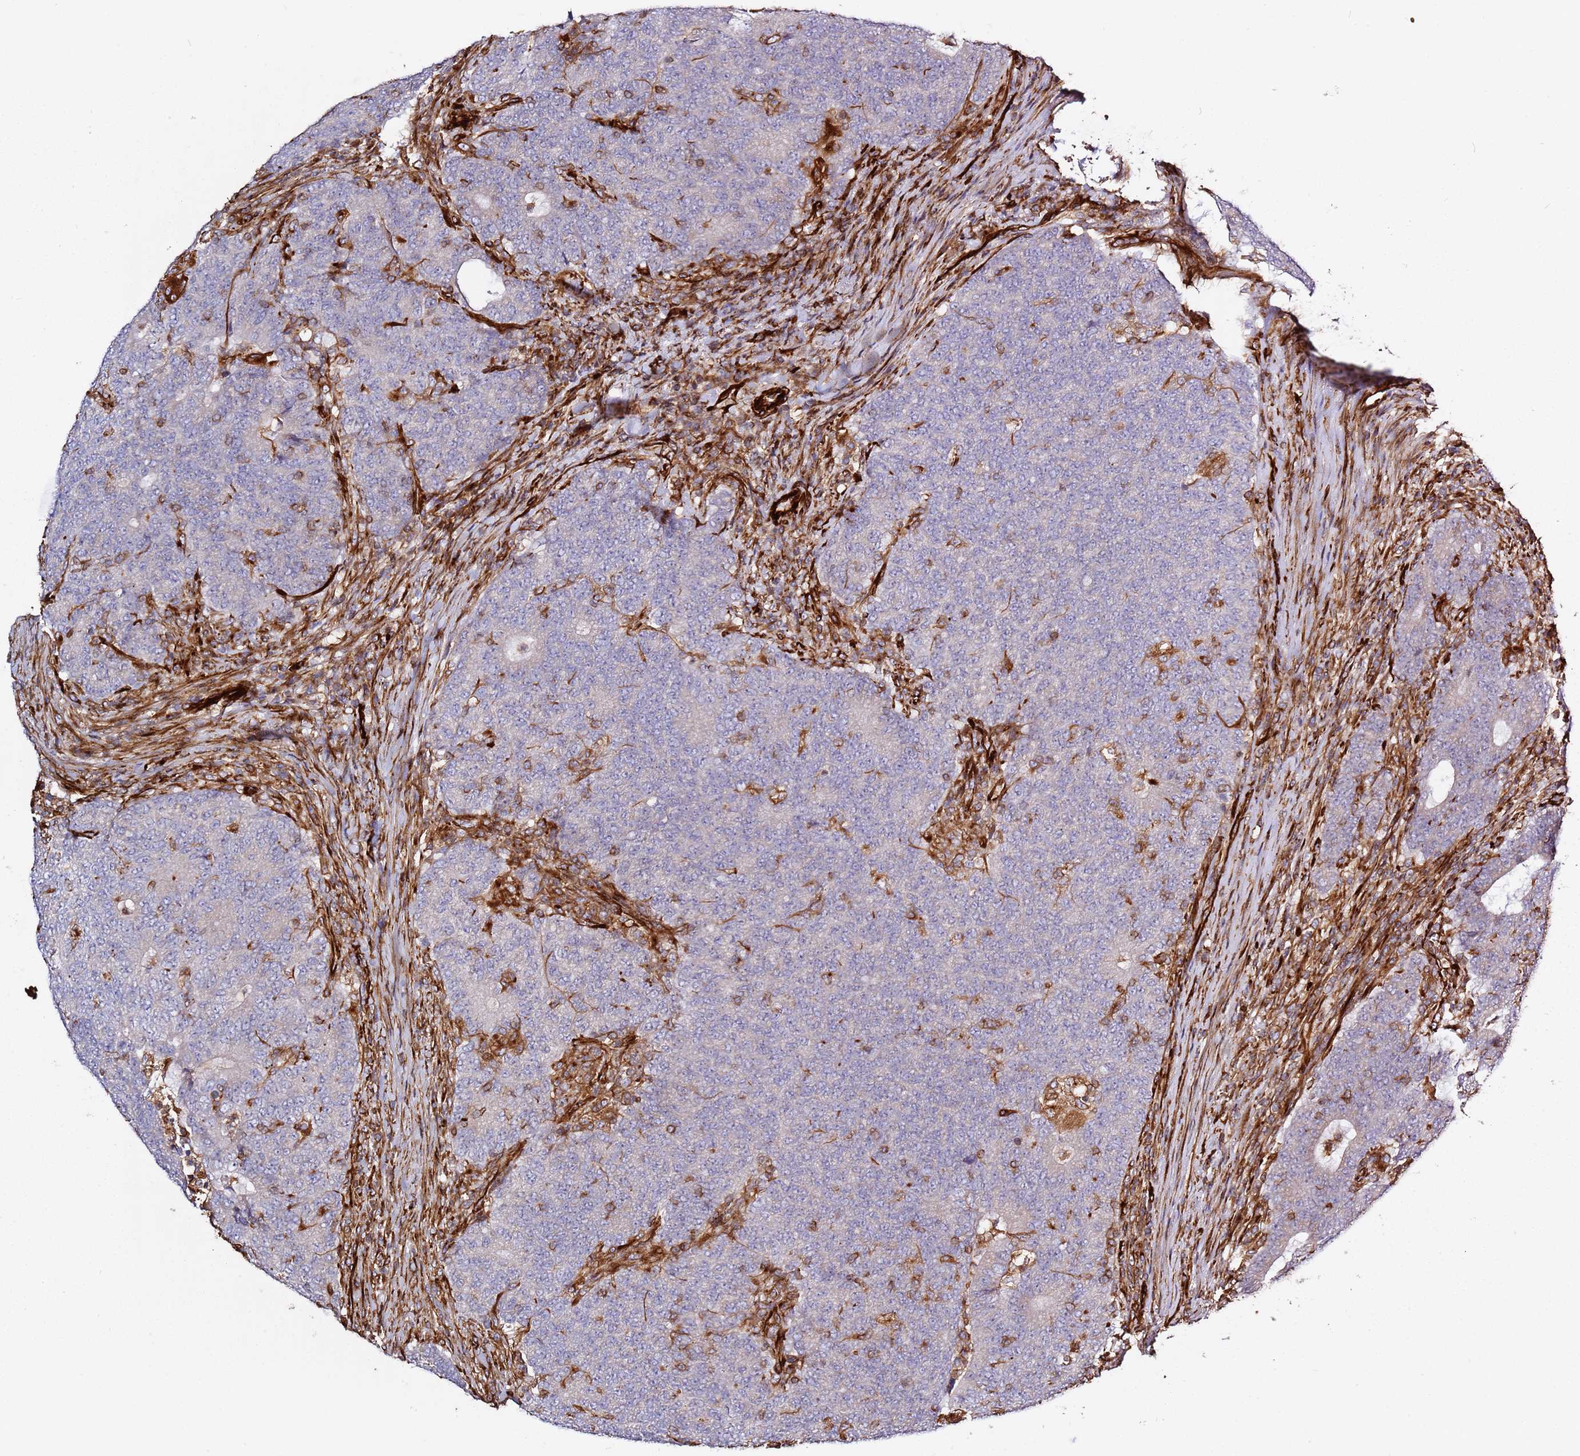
{"staining": {"intensity": "negative", "quantity": "none", "location": "none"}, "tissue": "colorectal cancer", "cell_type": "Tumor cells", "image_type": "cancer", "snomed": [{"axis": "morphology", "description": "Adenocarcinoma, NOS"}, {"axis": "topography", "description": "Colon"}], "caption": "Tumor cells show no significant staining in colorectal cancer (adenocarcinoma). Brightfield microscopy of immunohistochemistry stained with DAB (brown) and hematoxylin (blue), captured at high magnification.", "gene": "MRGPRE", "patient": {"sex": "female", "age": 75}}